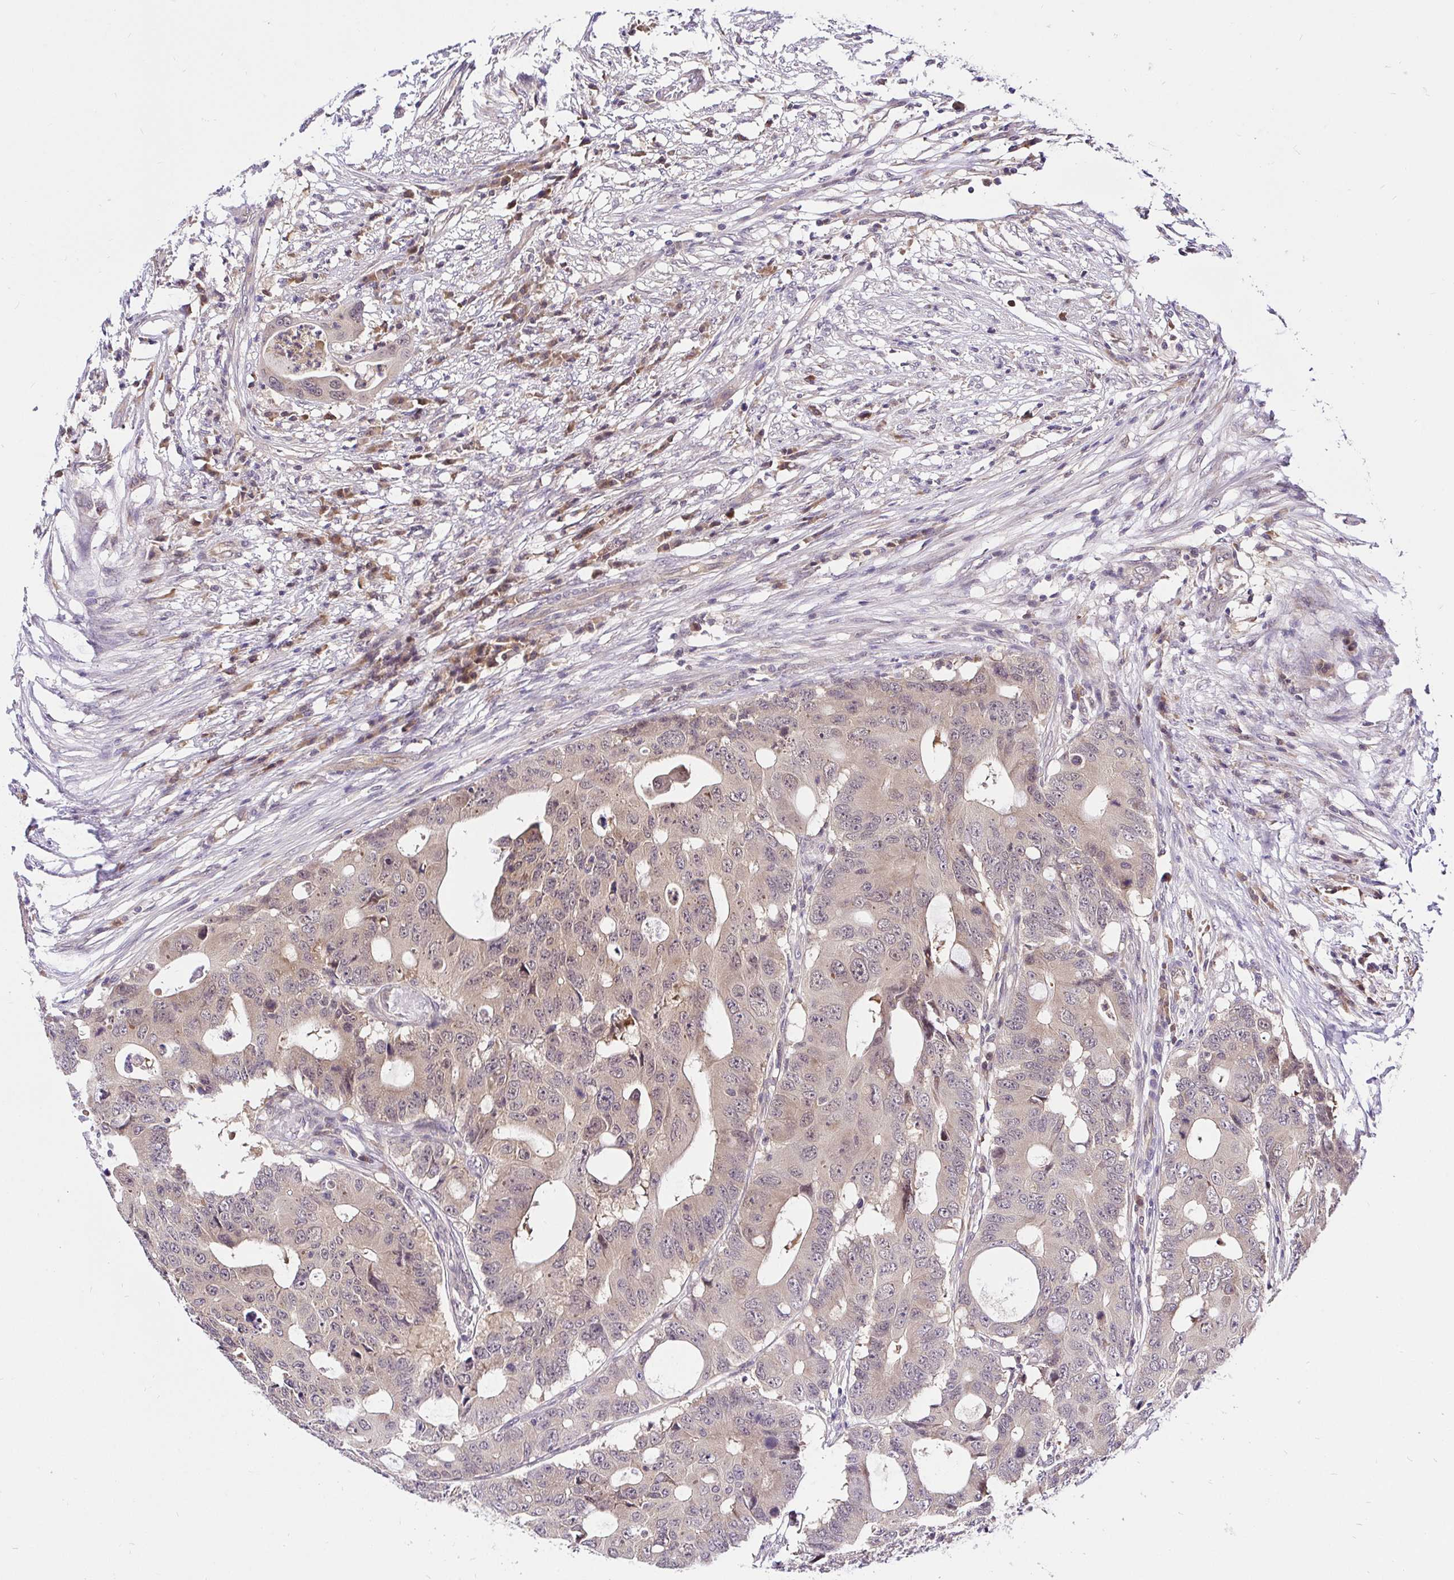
{"staining": {"intensity": "weak", "quantity": "25%-75%", "location": "cytoplasmic/membranous,nuclear"}, "tissue": "colorectal cancer", "cell_type": "Tumor cells", "image_type": "cancer", "snomed": [{"axis": "morphology", "description": "Adenocarcinoma, NOS"}, {"axis": "topography", "description": "Colon"}], "caption": "DAB (3,3'-diaminobenzidine) immunohistochemical staining of human colorectal adenocarcinoma shows weak cytoplasmic/membranous and nuclear protein staining in about 25%-75% of tumor cells.", "gene": "UBE2M", "patient": {"sex": "male", "age": 71}}